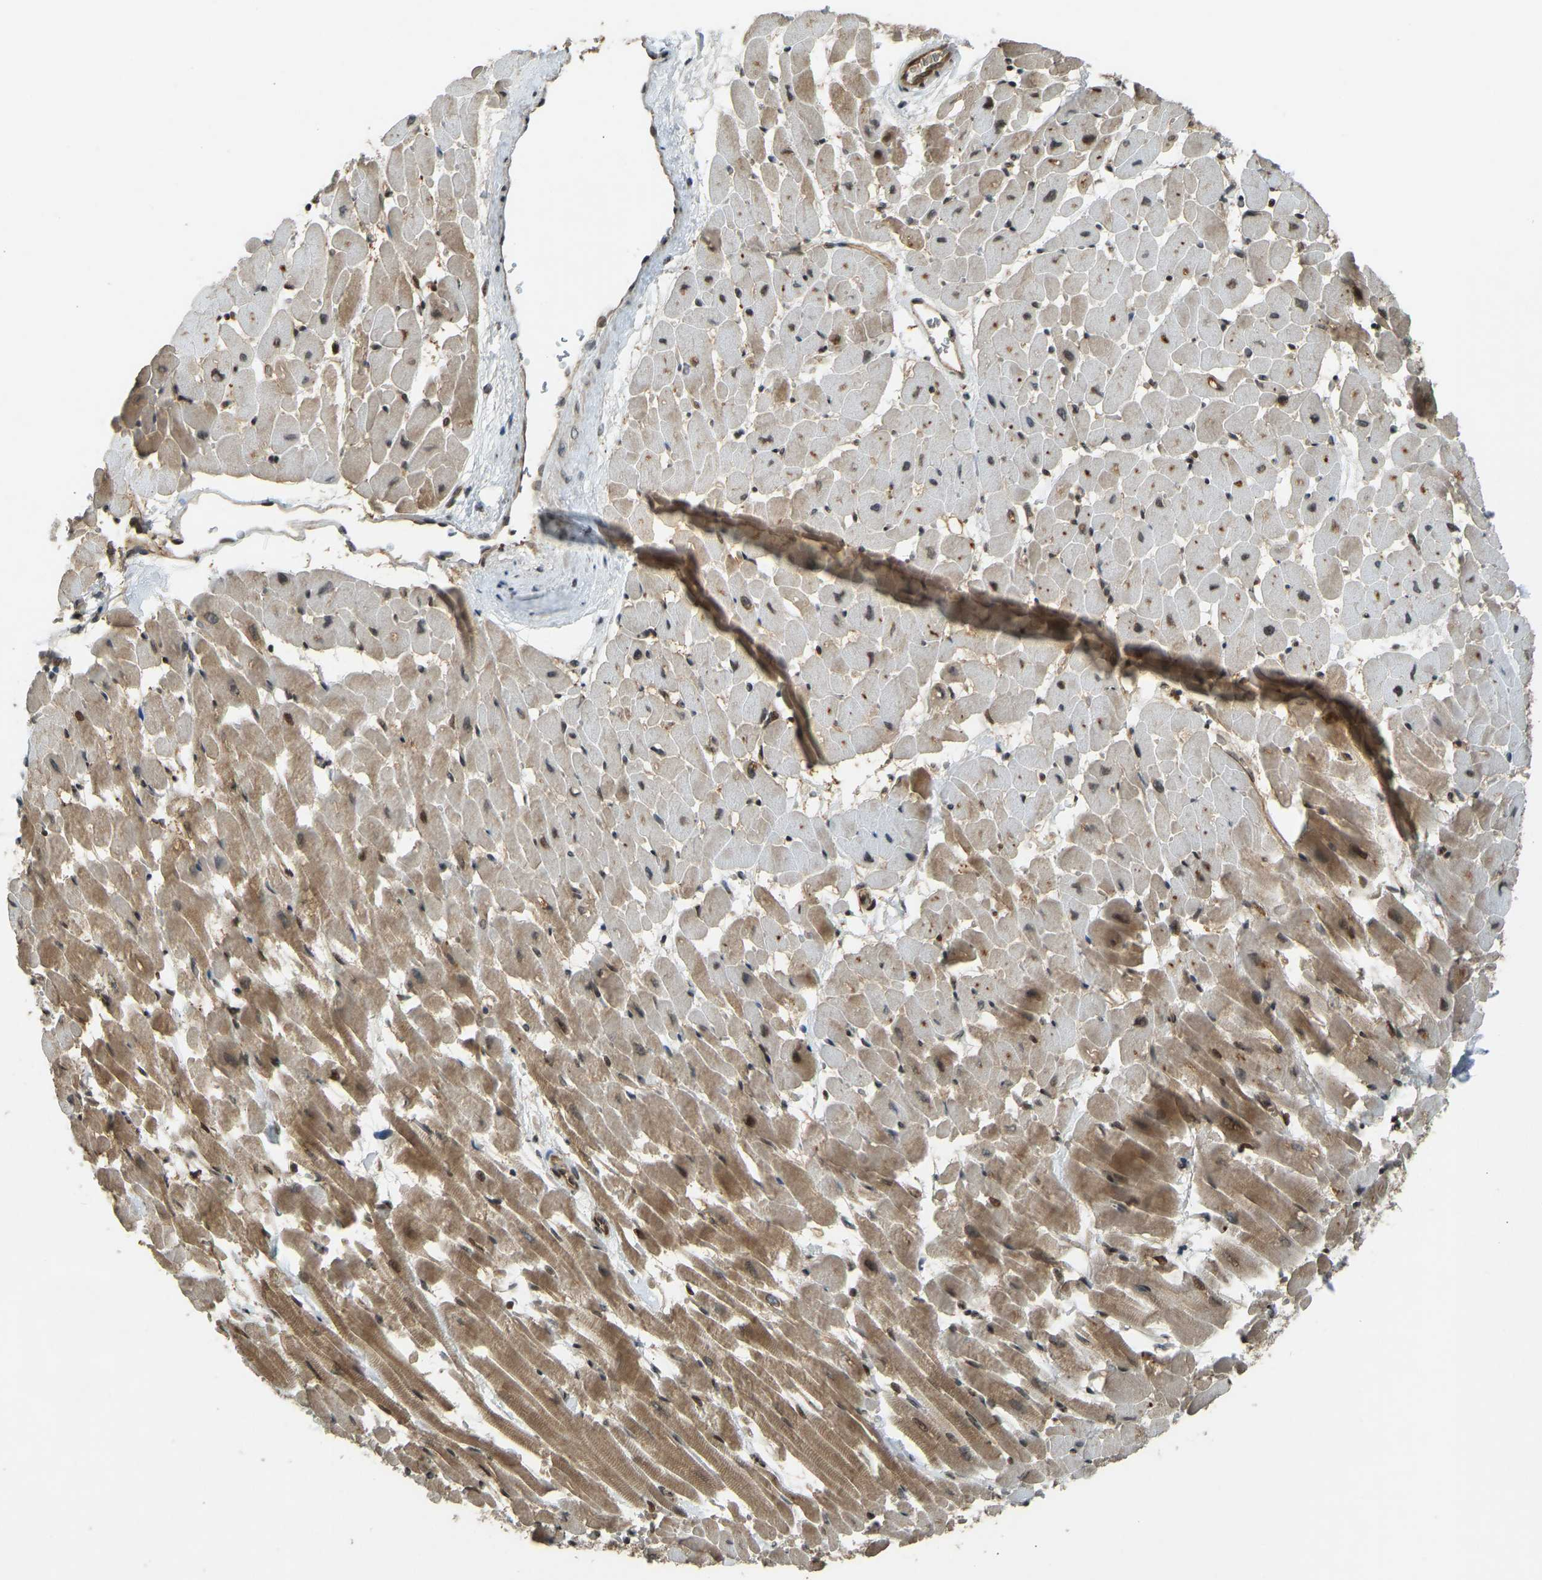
{"staining": {"intensity": "moderate", "quantity": "25%-75%", "location": "cytoplasmic/membranous"}, "tissue": "heart muscle", "cell_type": "Cardiomyocytes", "image_type": "normal", "snomed": [{"axis": "morphology", "description": "Normal tissue, NOS"}, {"axis": "topography", "description": "Heart"}], "caption": "Protein expression analysis of normal heart muscle shows moderate cytoplasmic/membranous positivity in approximately 25%-75% of cardiomyocytes.", "gene": "SVOPL", "patient": {"sex": "male", "age": 45}}